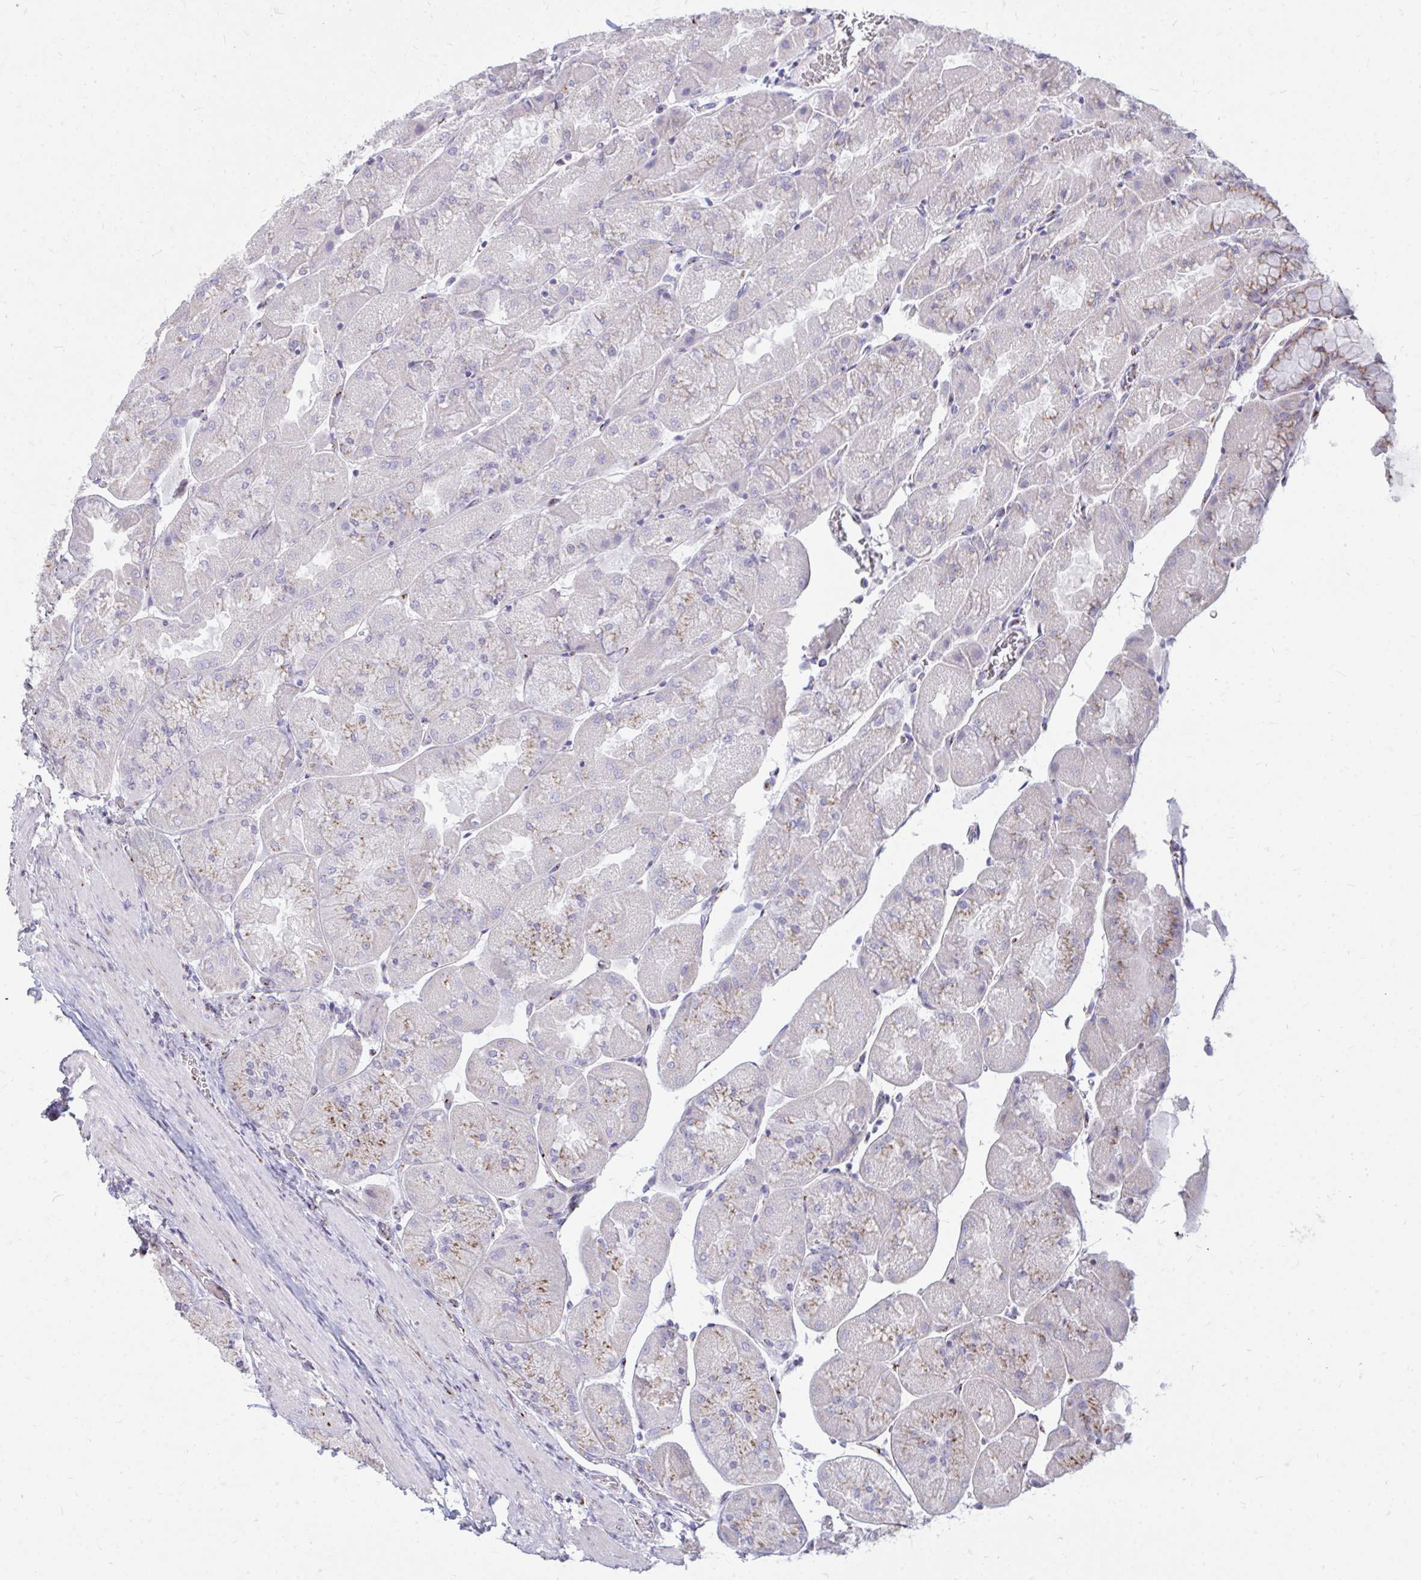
{"staining": {"intensity": "moderate", "quantity": "25%-75%", "location": "cytoplasmic/membranous"}, "tissue": "stomach", "cell_type": "Glandular cells", "image_type": "normal", "snomed": [{"axis": "morphology", "description": "Normal tissue, NOS"}, {"axis": "topography", "description": "Stomach"}], "caption": "Immunohistochemistry of unremarkable human stomach displays medium levels of moderate cytoplasmic/membranous expression in about 25%-75% of glandular cells. (IHC, brightfield microscopy, high magnification).", "gene": "RAB6A", "patient": {"sex": "female", "age": 61}}